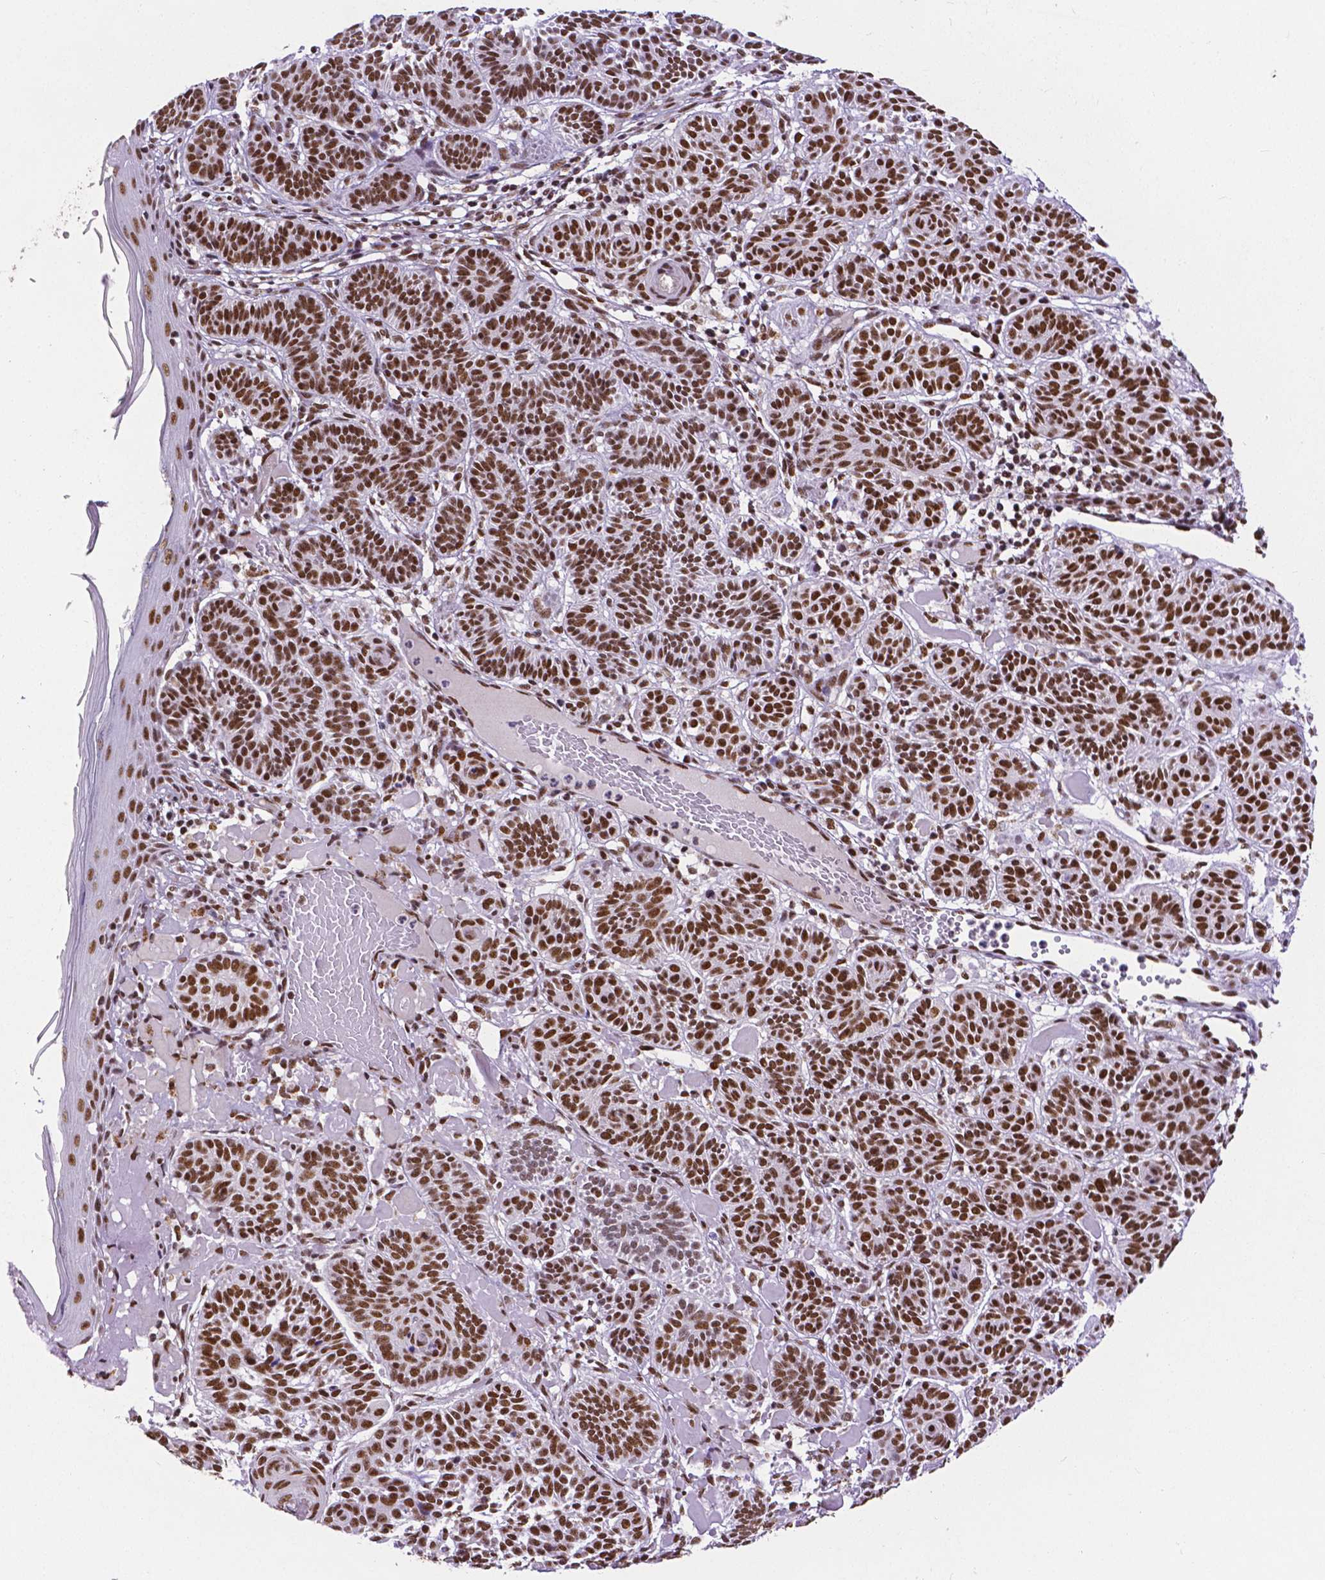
{"staining": {"intensity": "strong", "quantity": ">75%", "location": "nuclear"}, "tissue": "skin cancer", "cell_type": "Tumor cells", "image_type": "cancer", "snomed": [{"axis": "morphology", "description": "Basal cell carcinoma"}, {"axis": "topography", "description": "Skin"}], "caption": "Immunohistochemical staining of skin basal cell carcinoma displays strong nuclear protein expression in about >75% of tumor cells.", "gene": "ATRX", "patient": {"sex": "male", "age": 85}}